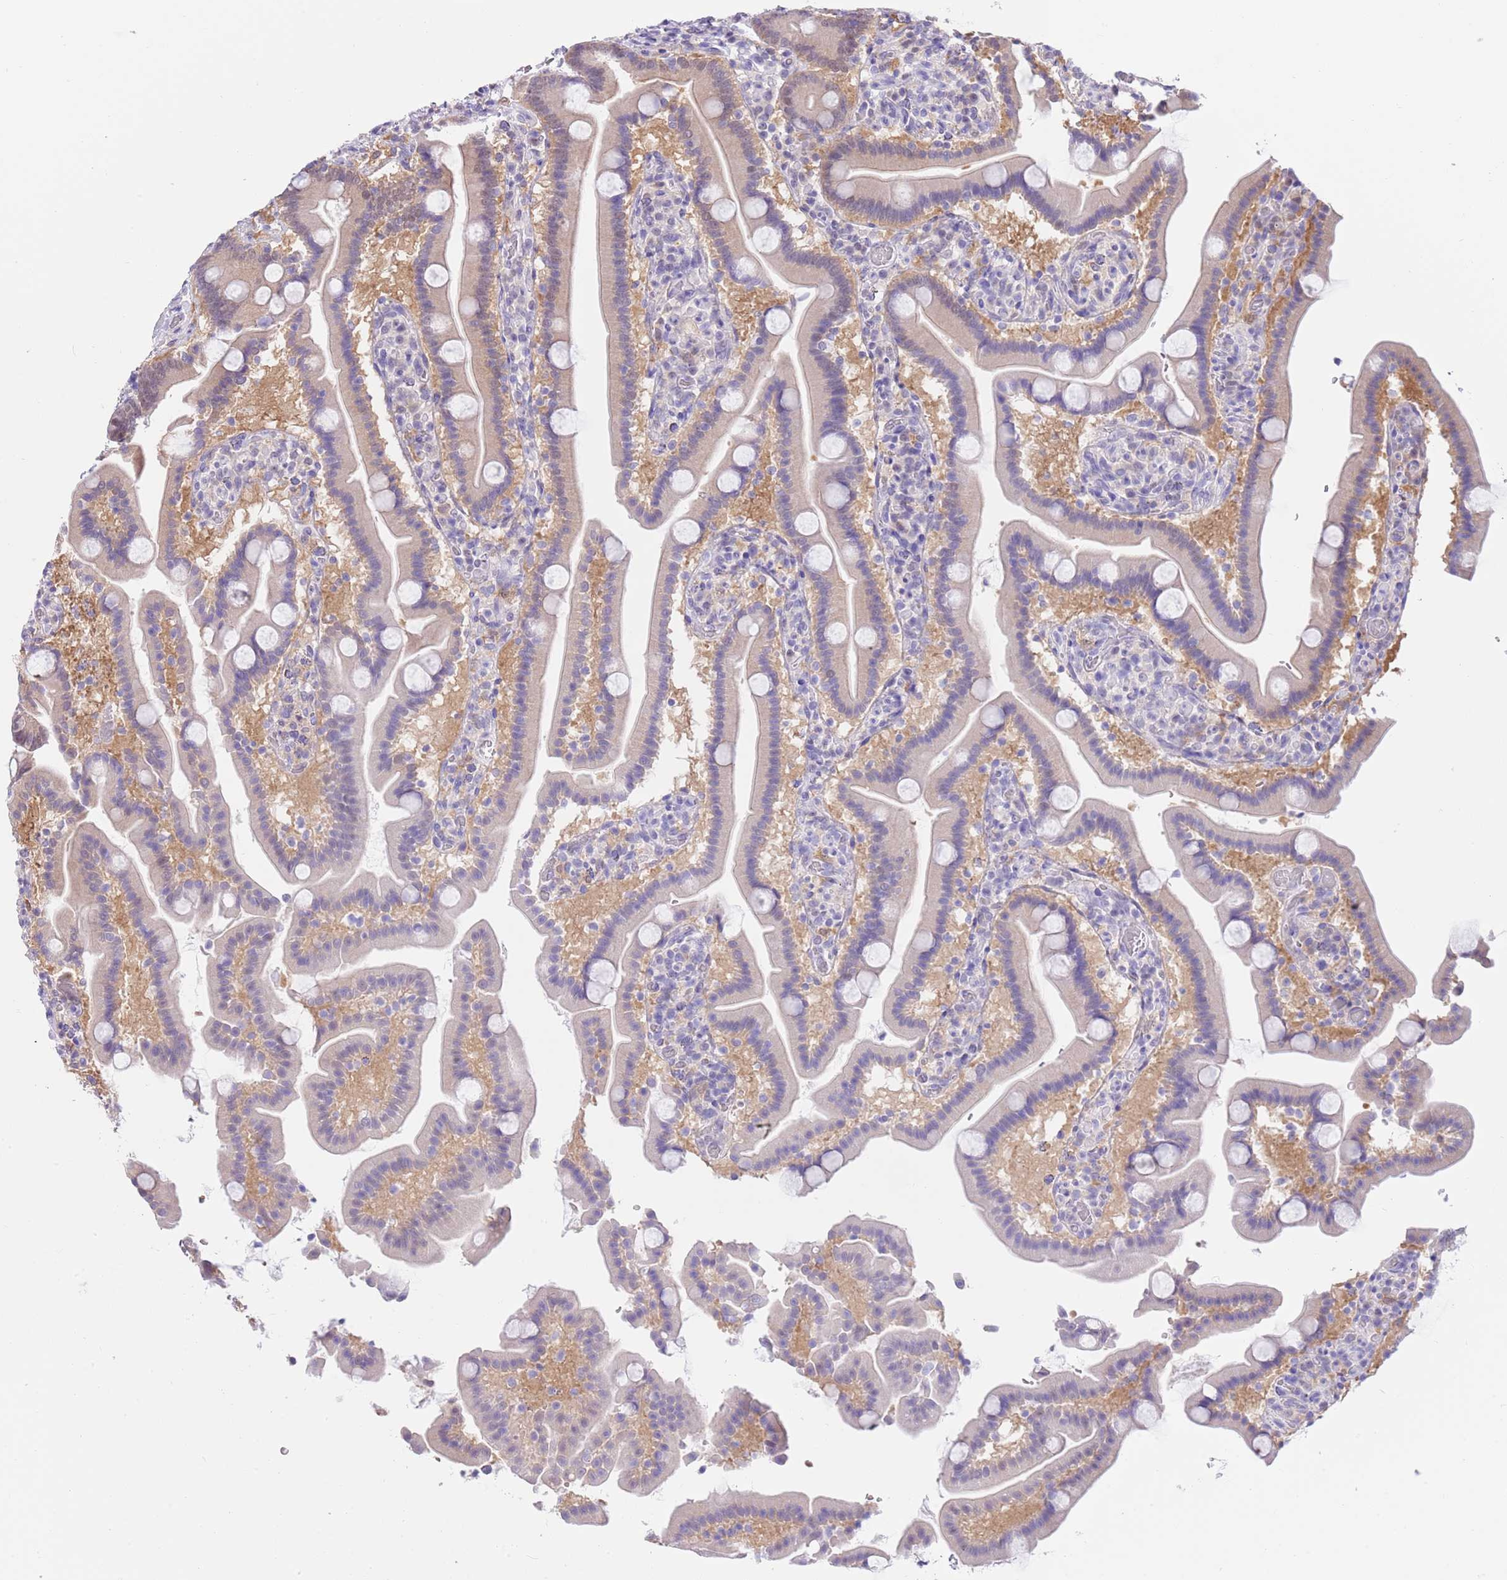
{"staining": {"intensity": "weak", "quantity": "<25%", "location": "nuclear"}, "tissue": "duodenum", "cell_type": "Glandular cells", "image_type": "normal", "snomed": [{"axis": "morphology", "description": "Normal tissue, NOS"}, {"axis": "topography", "description": "Duodenum"}], "caption": "Immunohistochemical staining of normal duodenum exhibits no significant expression in glandular cells. (Immunohistochemistry (ihc), brightfield microscopy, high magnification).", "gene": "DDI2", "patient": {"sex": "male", "age": 55}}